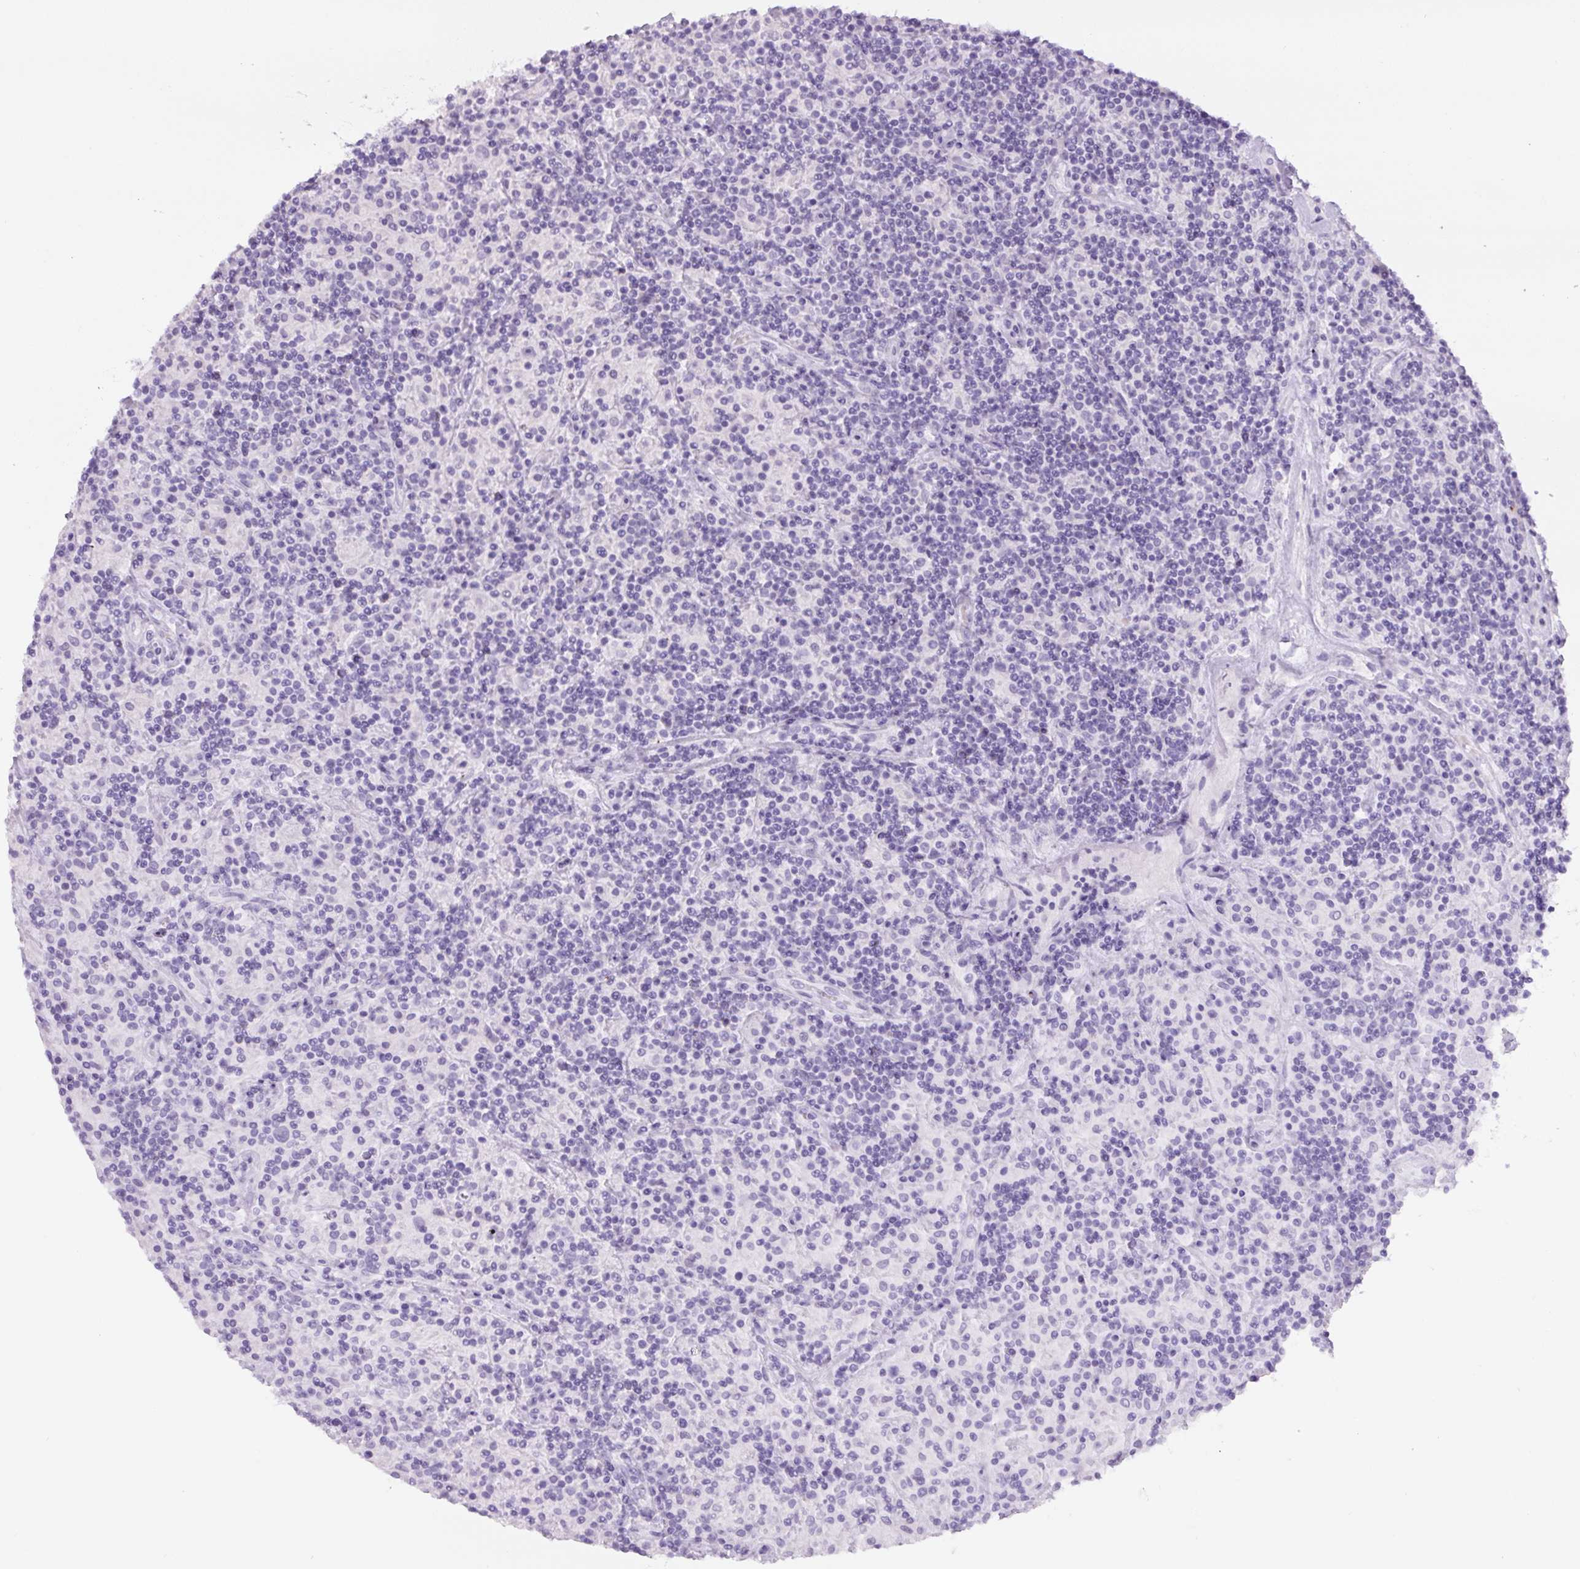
{"staining": {"intensity": "negative", "quantity": "none", "location": "none"}, "tissue": "lymphoma", "cell_type": "Tumor cells", "image_type": "cancer", "snomed": [{"axis": "morphology", "description": "Hodgkin's disease, NOS"}, {"axis": "topography", "description": "Lymph node"}], "caption": "IHC of lymphoma demonstrates no staining in tumor cells.", "gene": "YIF1B", "patient": {"sex": "male", "age": 70}}